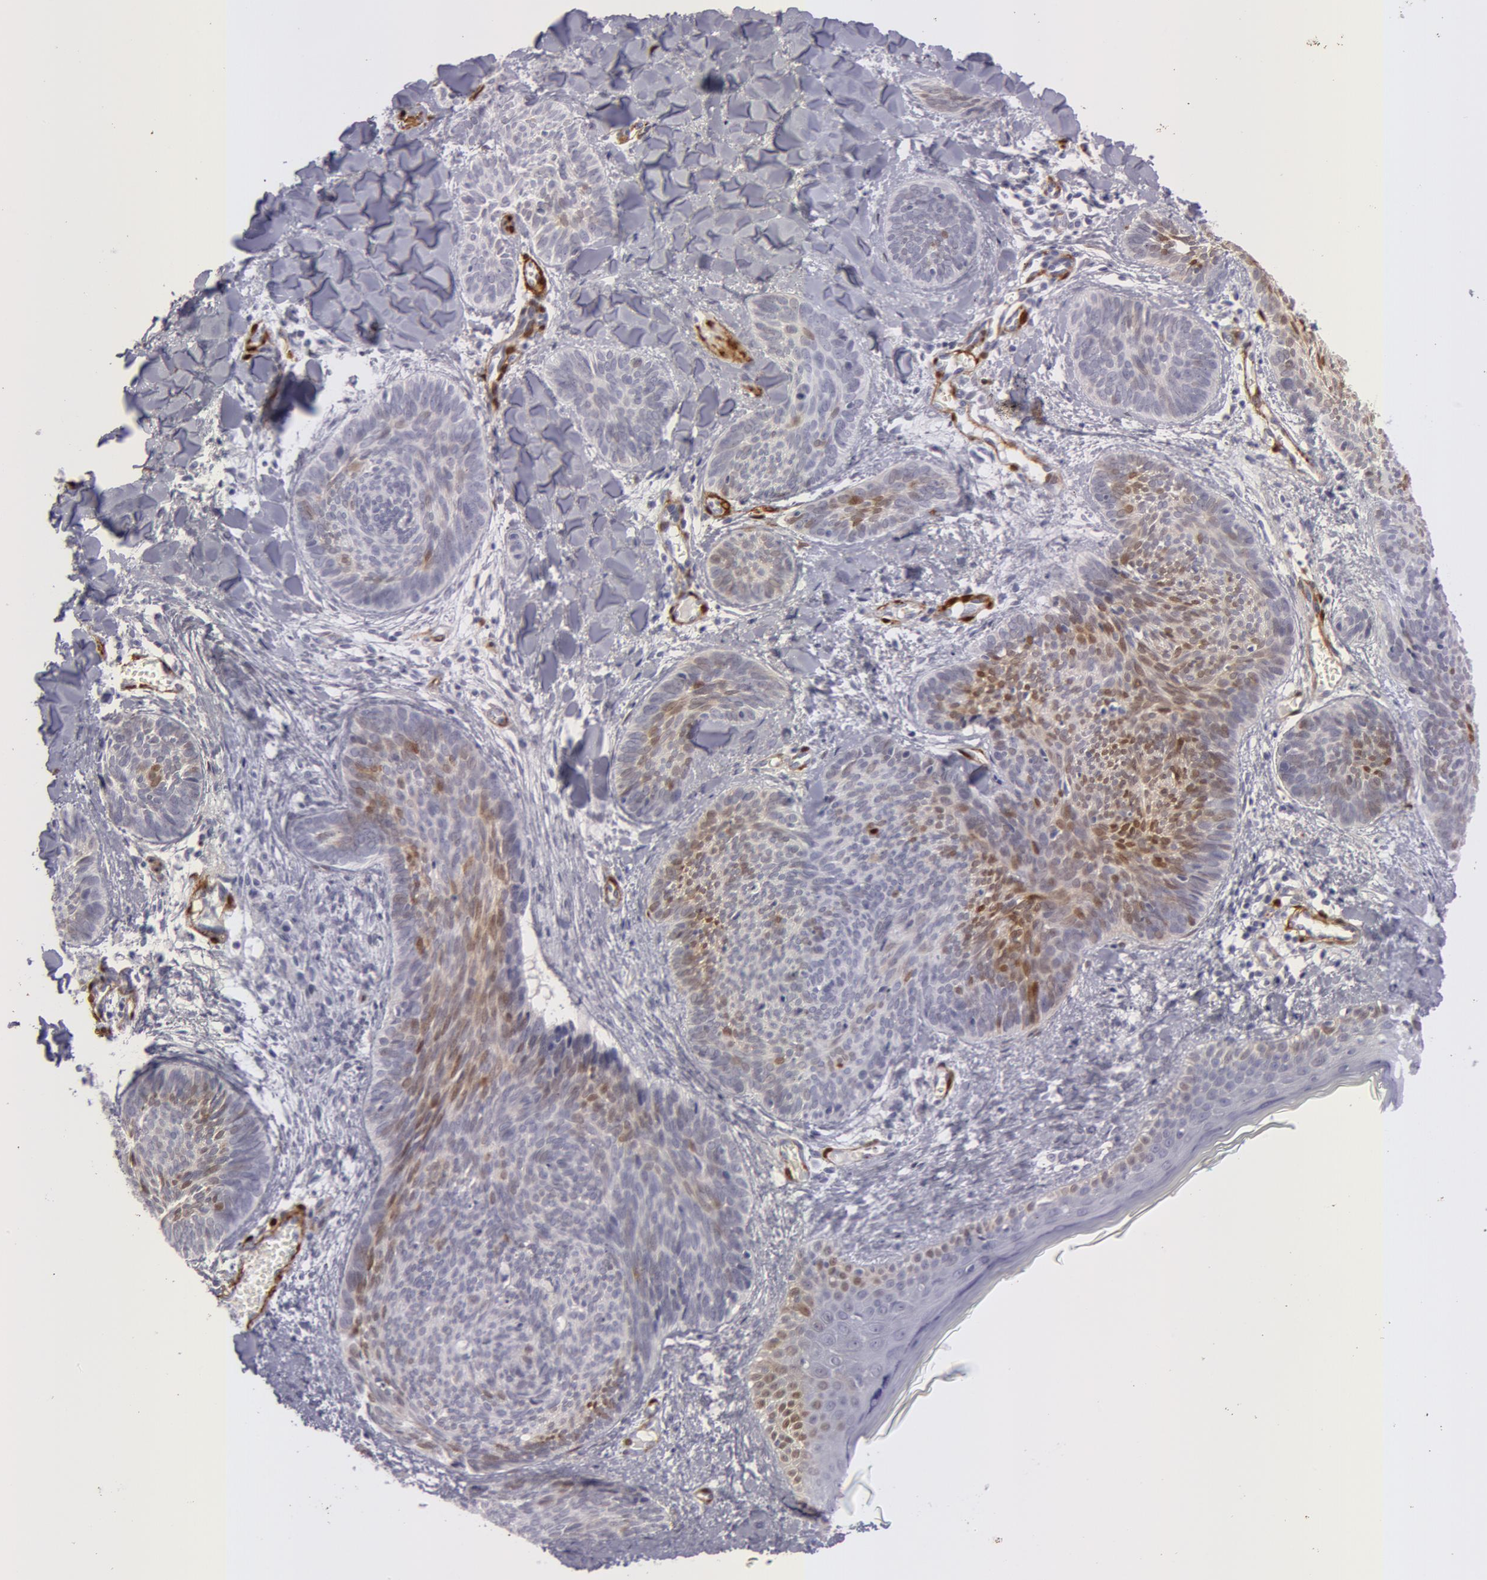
{"staining": {"intensity": "moderate", "quantity": "25%-75%", "location": "cytoplasmic/membranous"}, "tissue": "skin cancer", "cell_type": "Tumor cells", "image_type": "cancer", "snomed": [{"axis": "morphology", "description": "Basal cell carcinoma"}, {"axis": "topography", "description": "Skin"}], "caption": "Immunohistochemistry (IHC) photomicrograph of neoplastic tissue: human skin cancer (basal cell carcinoma) stained using immunohistochemistry reveals medium levels of moderate protein expression localized specifically in the cytoplasmic/membranous of tumor cells, appearing as a cytoplasmic/membranous brown color.", "gene": "TAGLN", "patient": {"sex": "female", "age": 81}}